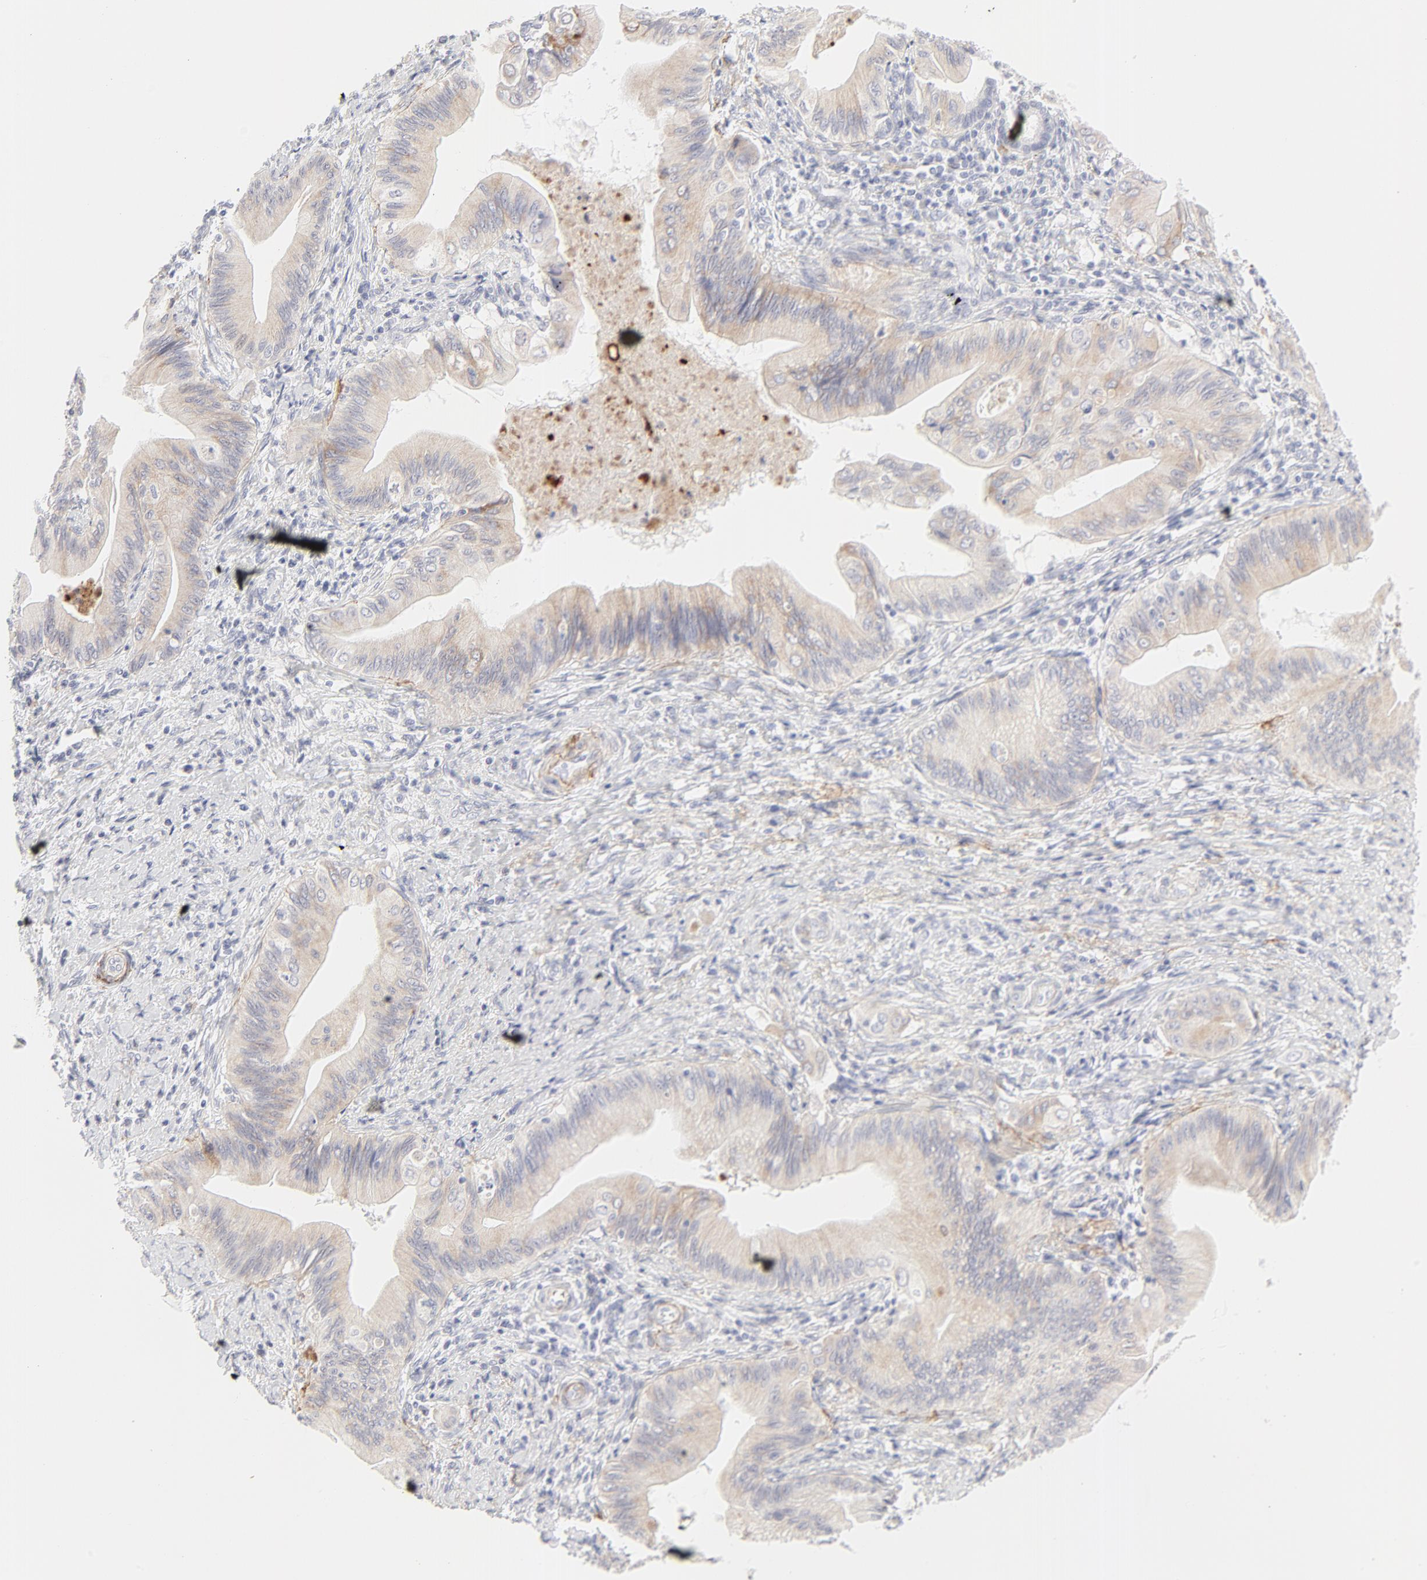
{"staining": {"intensity": "weak", "quantity": ">75%", "location": "cytoplasmic/membranous"}, "tissue": "liver cancer", "cell_type": "Tumor cells", "image_type": "cancer", "snomed": [{"axis": "morphology", "description": "Cholangiocarcinoma"}, {"axis": "topography", "description": "Liver"}], "caption": "IHC of cholangiocarcinoma (liver) exhibits low levels of weak cytoplasmic/membranous staining in about >75% of tumor cells.", "gene": "NPNT", "patient": {"sex": "male", "age": 58}}